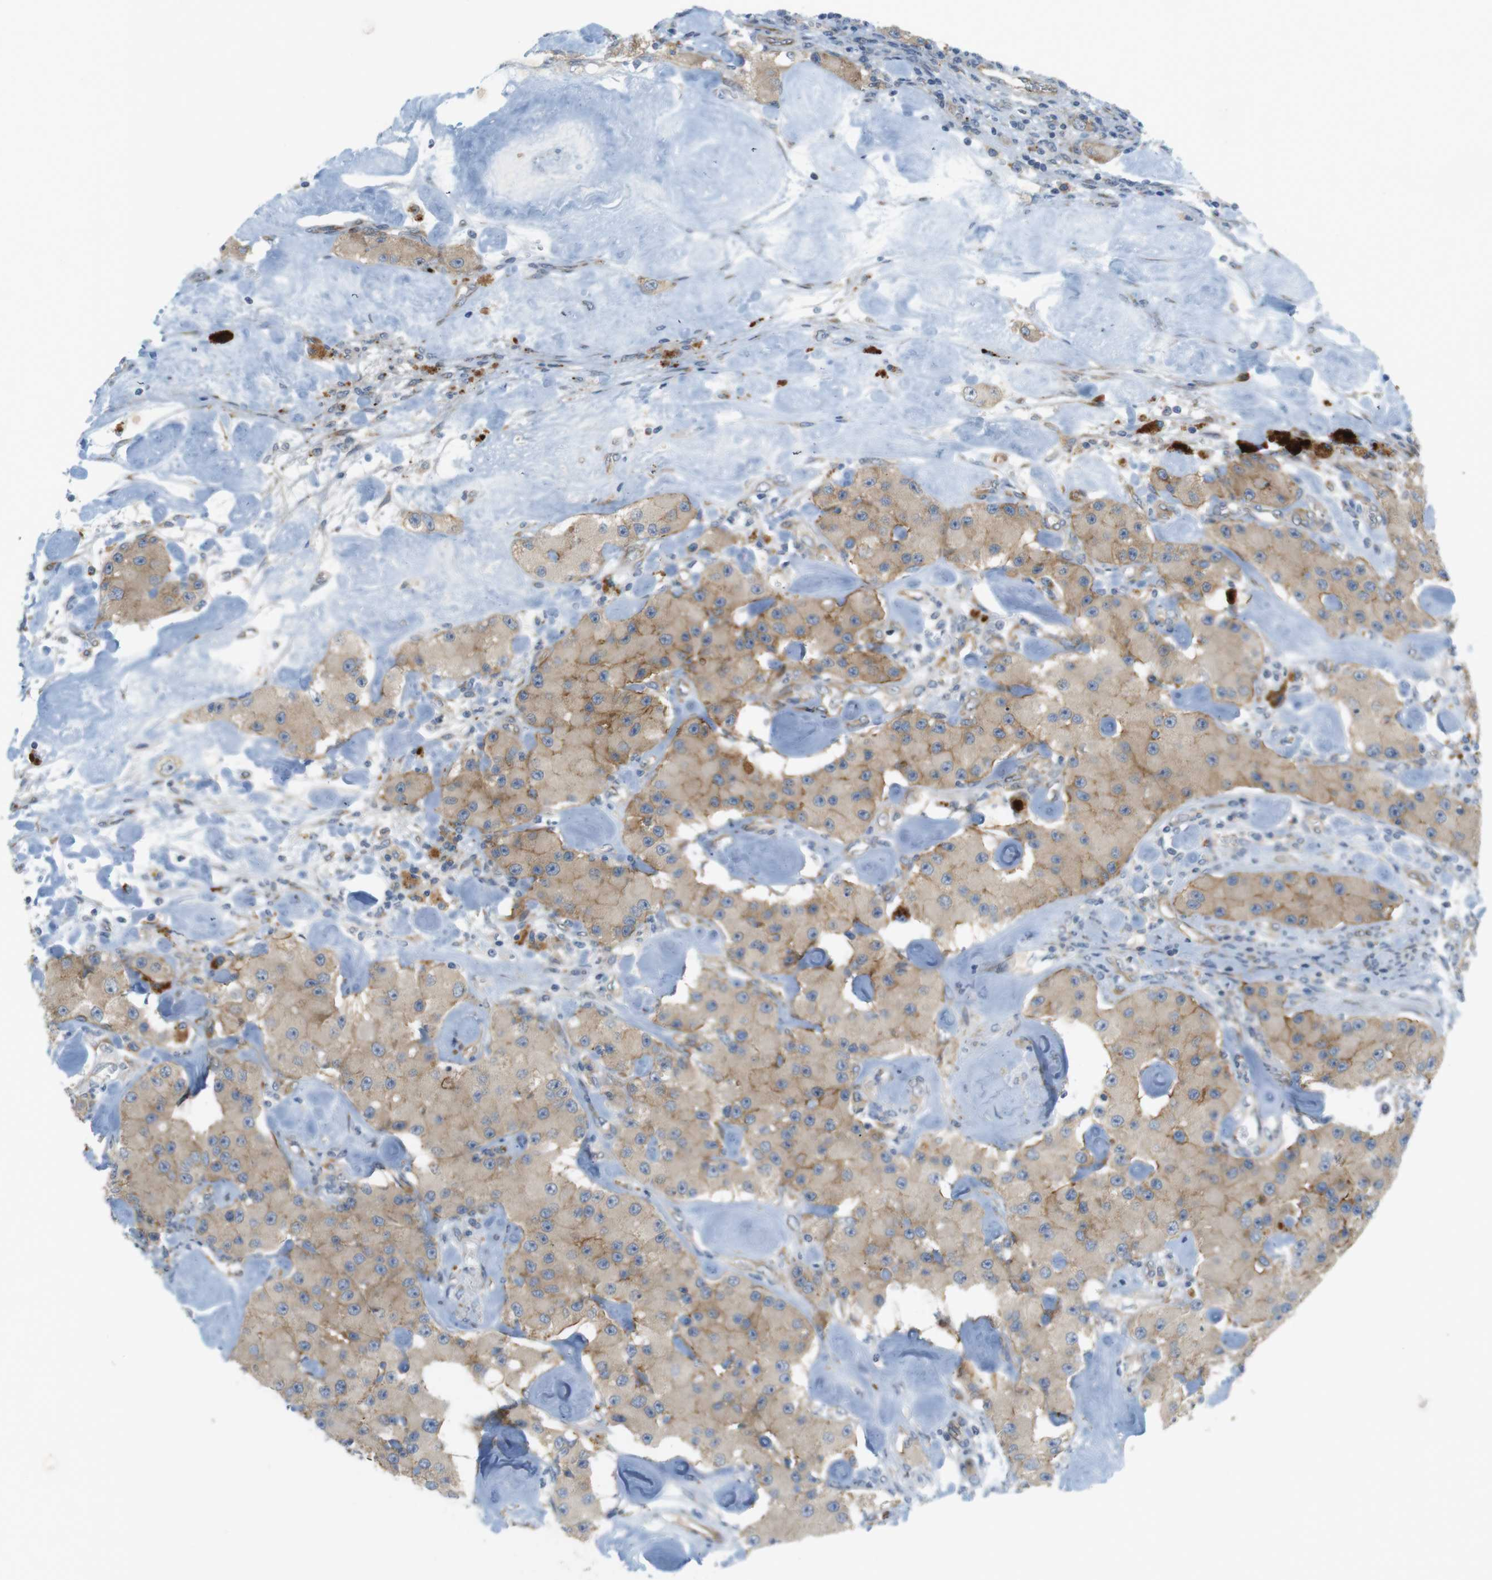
{"staining": {"intensity": "moderate", "quantity": ">75%", "location": "cytoplasmic/membranous"}, "tissue": "carcinoid", "cell_type": "Tumor cells", "image_type": "cancer", "snomed": [{"axis": "morphology", "description": "Carcinoid, malignant, NOS"}, {"axis": "topography", "description": "Pancreas"}], "caption": "Immunohistochemical staining of human malignant carcinoid shows moderate cytoplasmic/membranous protein staining in about >75% of tumor cells. The protein of interest is stained brown, and the nuclei are stained in blue (DAB IHC with brightfield microscopy, high magnification).", "gene": "GJC3", "patient": {"sex": "male", "age": 41}}